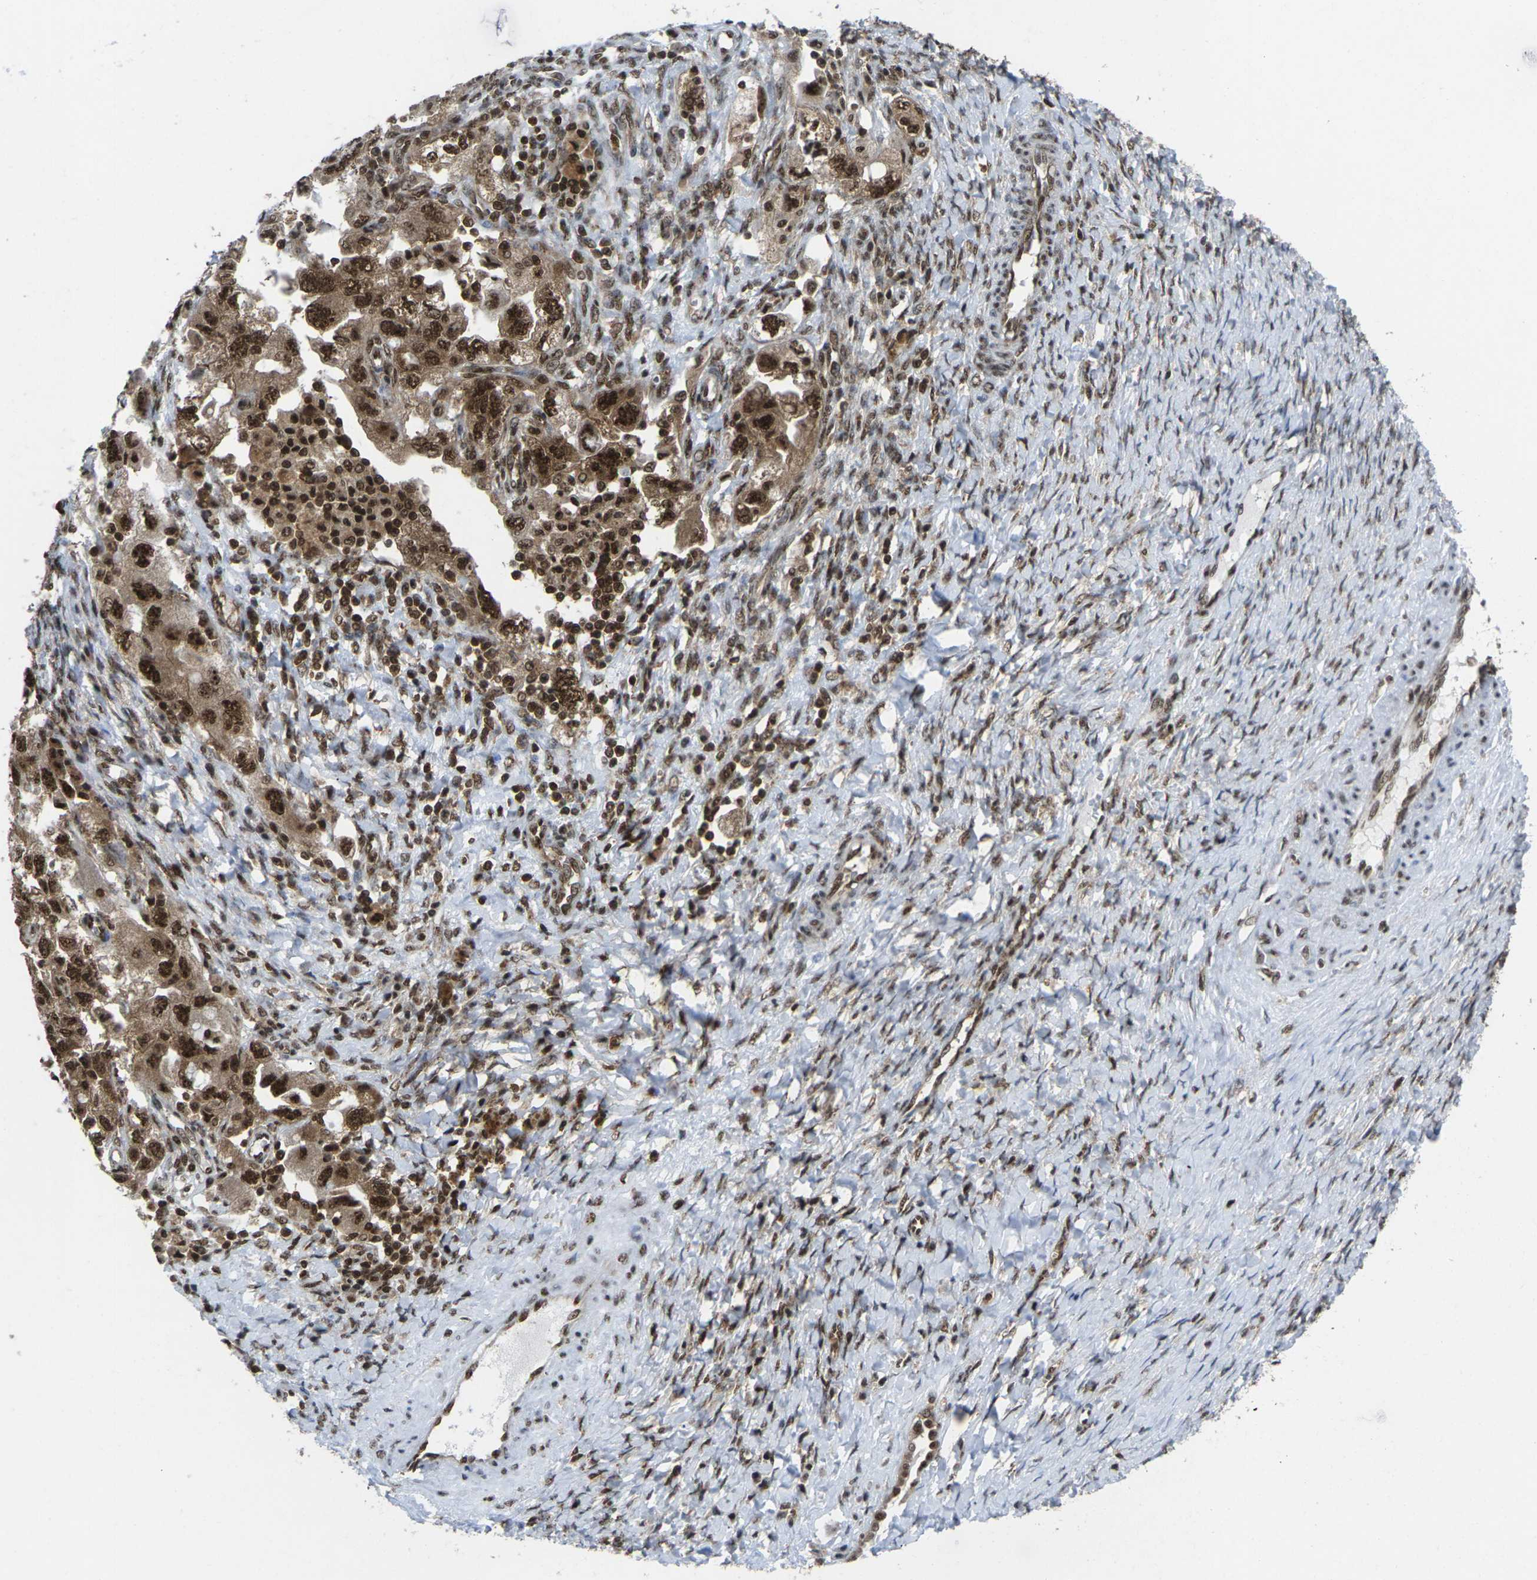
{"staining": {"intensity": "strong", "quantity": ">75%", "location": "cytoplasmic/membranous,nuclear"}, "tissue": "ovarian cancer", "cell_type": "Tumor cells", "image_type": "cancer", "snomed": [{"axis": "morphology", "description": "Carcinoma, NOS"}, {"axis": "morphology", "description": "Cystadenocarcinoma, serous, NOS"}, {"axis": "topography", "description": "Ovary"}], "caption": "Human ovarian carcinoma stained for a protein (brown) displays strong cytoplasmic/membranous and nuclear positive positivity in about >75% of tumor cells.", "gene": "MAGOH", "patient": {"sex": "female", "age": 69}}